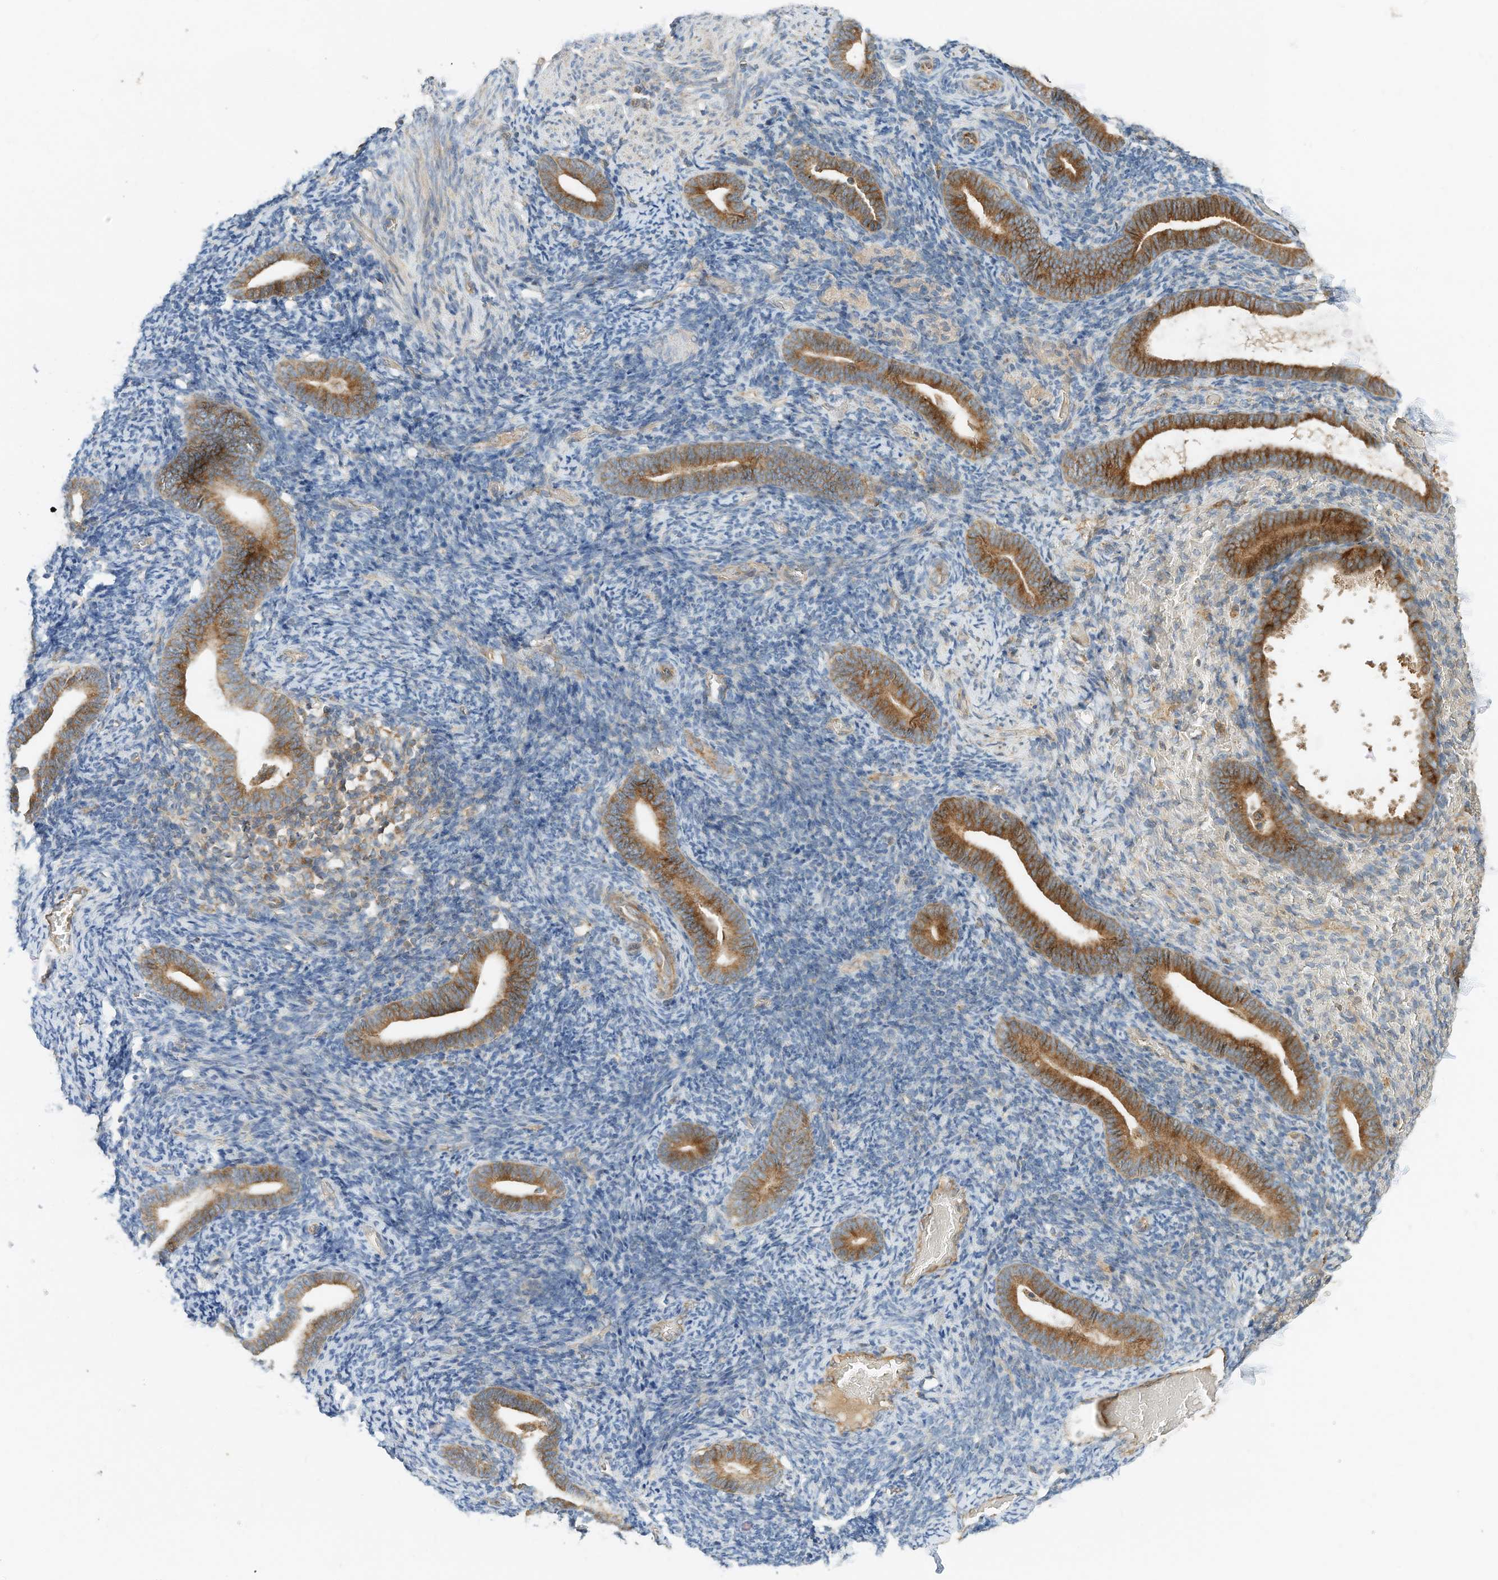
{"staining": {"intensity": "moderate", "quantity": "25%-75%", "location": "cytoplasmic/membranous"}, "tissue": "endometrium", "cell_type": "Cells in endometrial stroma", "image_type": "normal", "snomed": [{"axis": "morphology", "description": "Normal tissue, NOS"}, {"axis": "topography", "description": "Endometrium"}], "caption": "The image reveals a brown stain indicating the presence of a protein in the cytoplasmic/membranous of cells in endometrial stroma in endometrium.", "gene": "CPAMD8", "patient": {"sex": "female", "age": 51}}